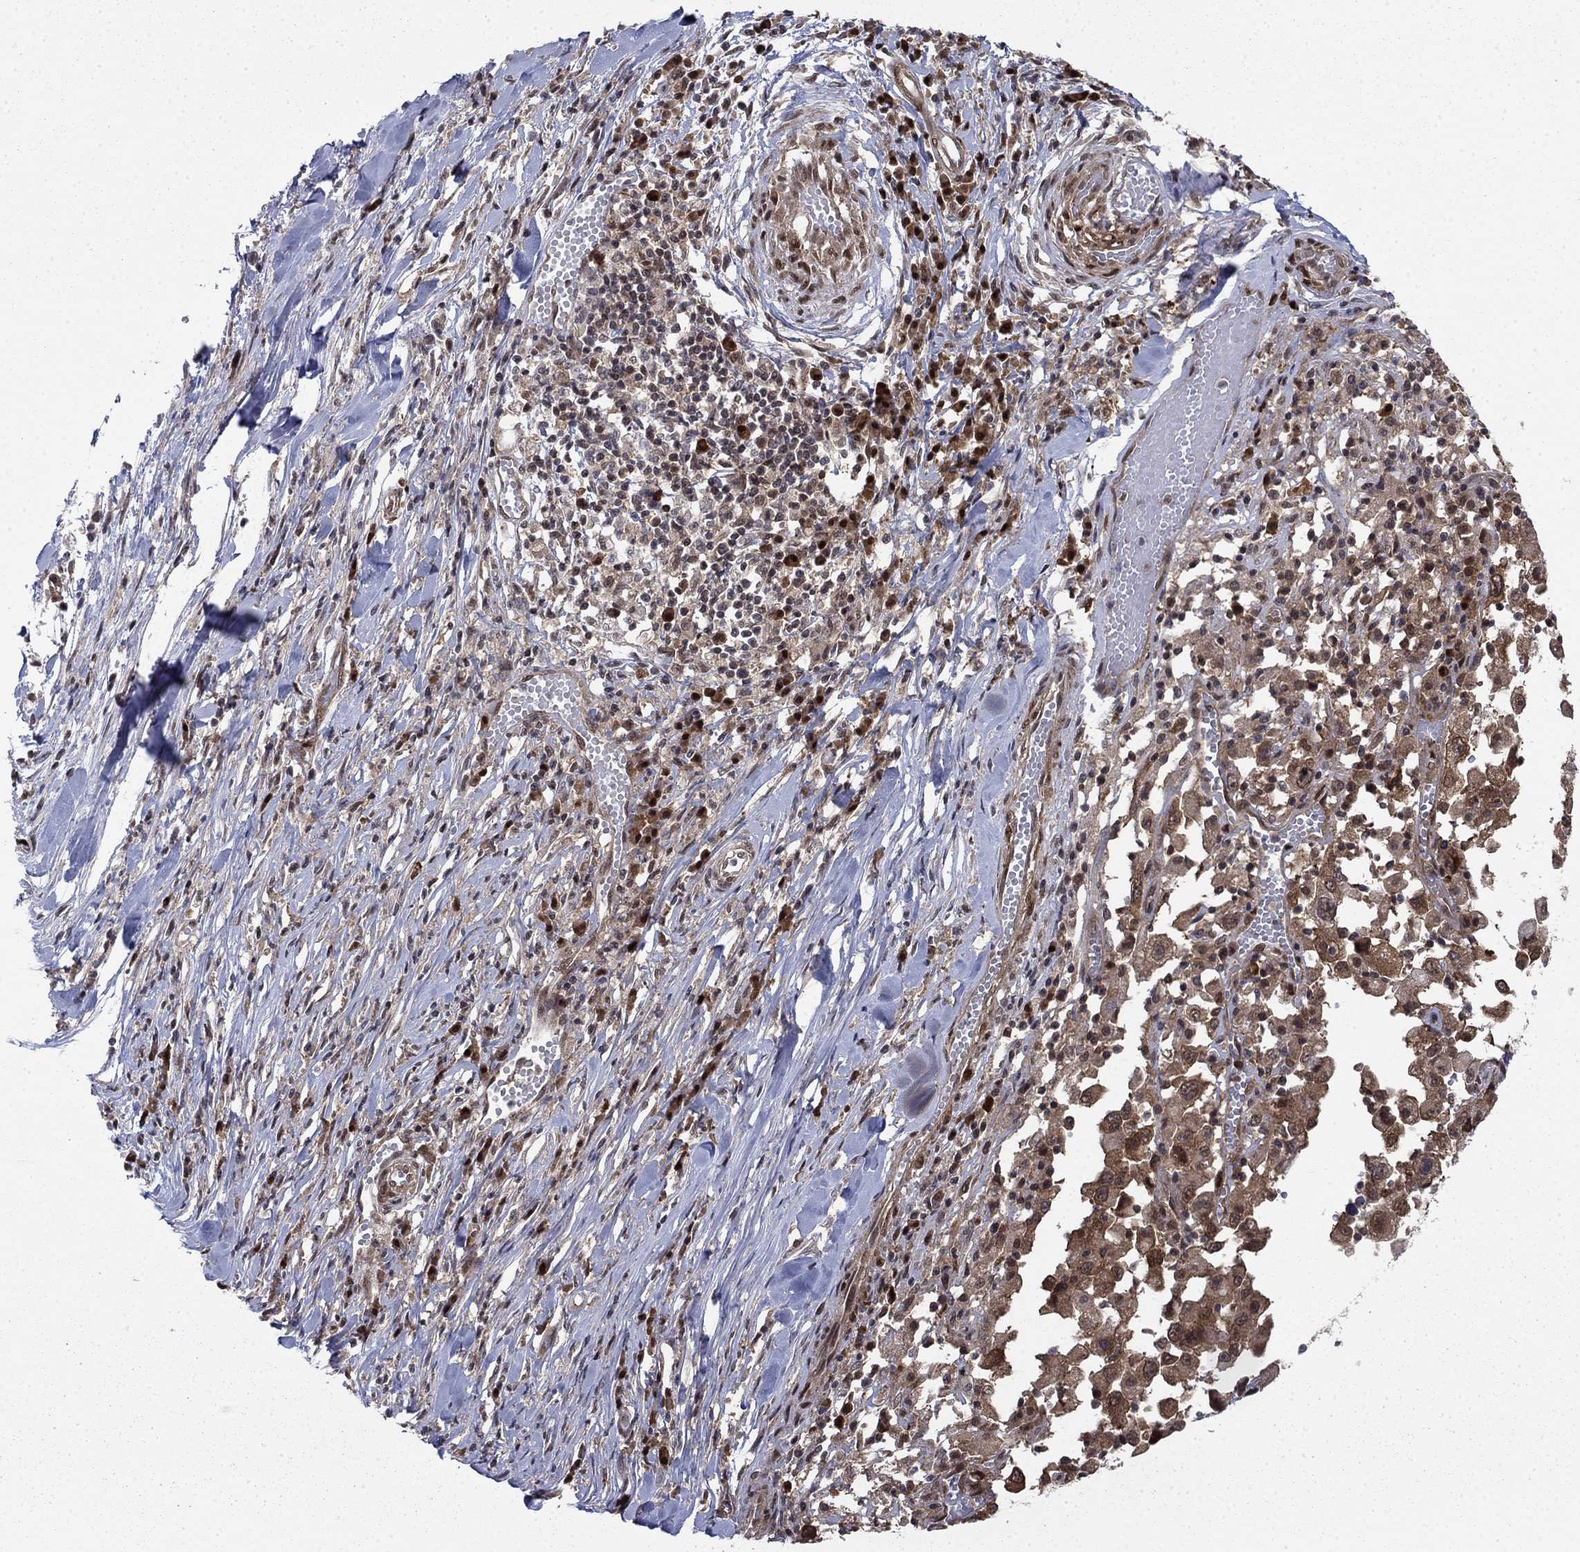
{"staining": {"intensity": "moderate", "quantity": "25%-75%", "location": "cytoplasmic/membranous"}, "tissue": "melanoma", "cell_type": "Tumor cells", "image_type": "cancer", "snomed": [{"axis": "morphology", "description": "Malignant melanoma, Metastatic site"}, {"axis": "topography", "description": "Lymph node"}], "caption": "A brown stain labels moderate cytoplasmic/membranous staining of a protein in melanoma tumor cells. (DAB (3,3'-diaminobenzidine) IHC, brown staining for protein, blue staining for nuclei).", "gene": "FKBP4", "patient": {"sex": "male", "age": 50}}